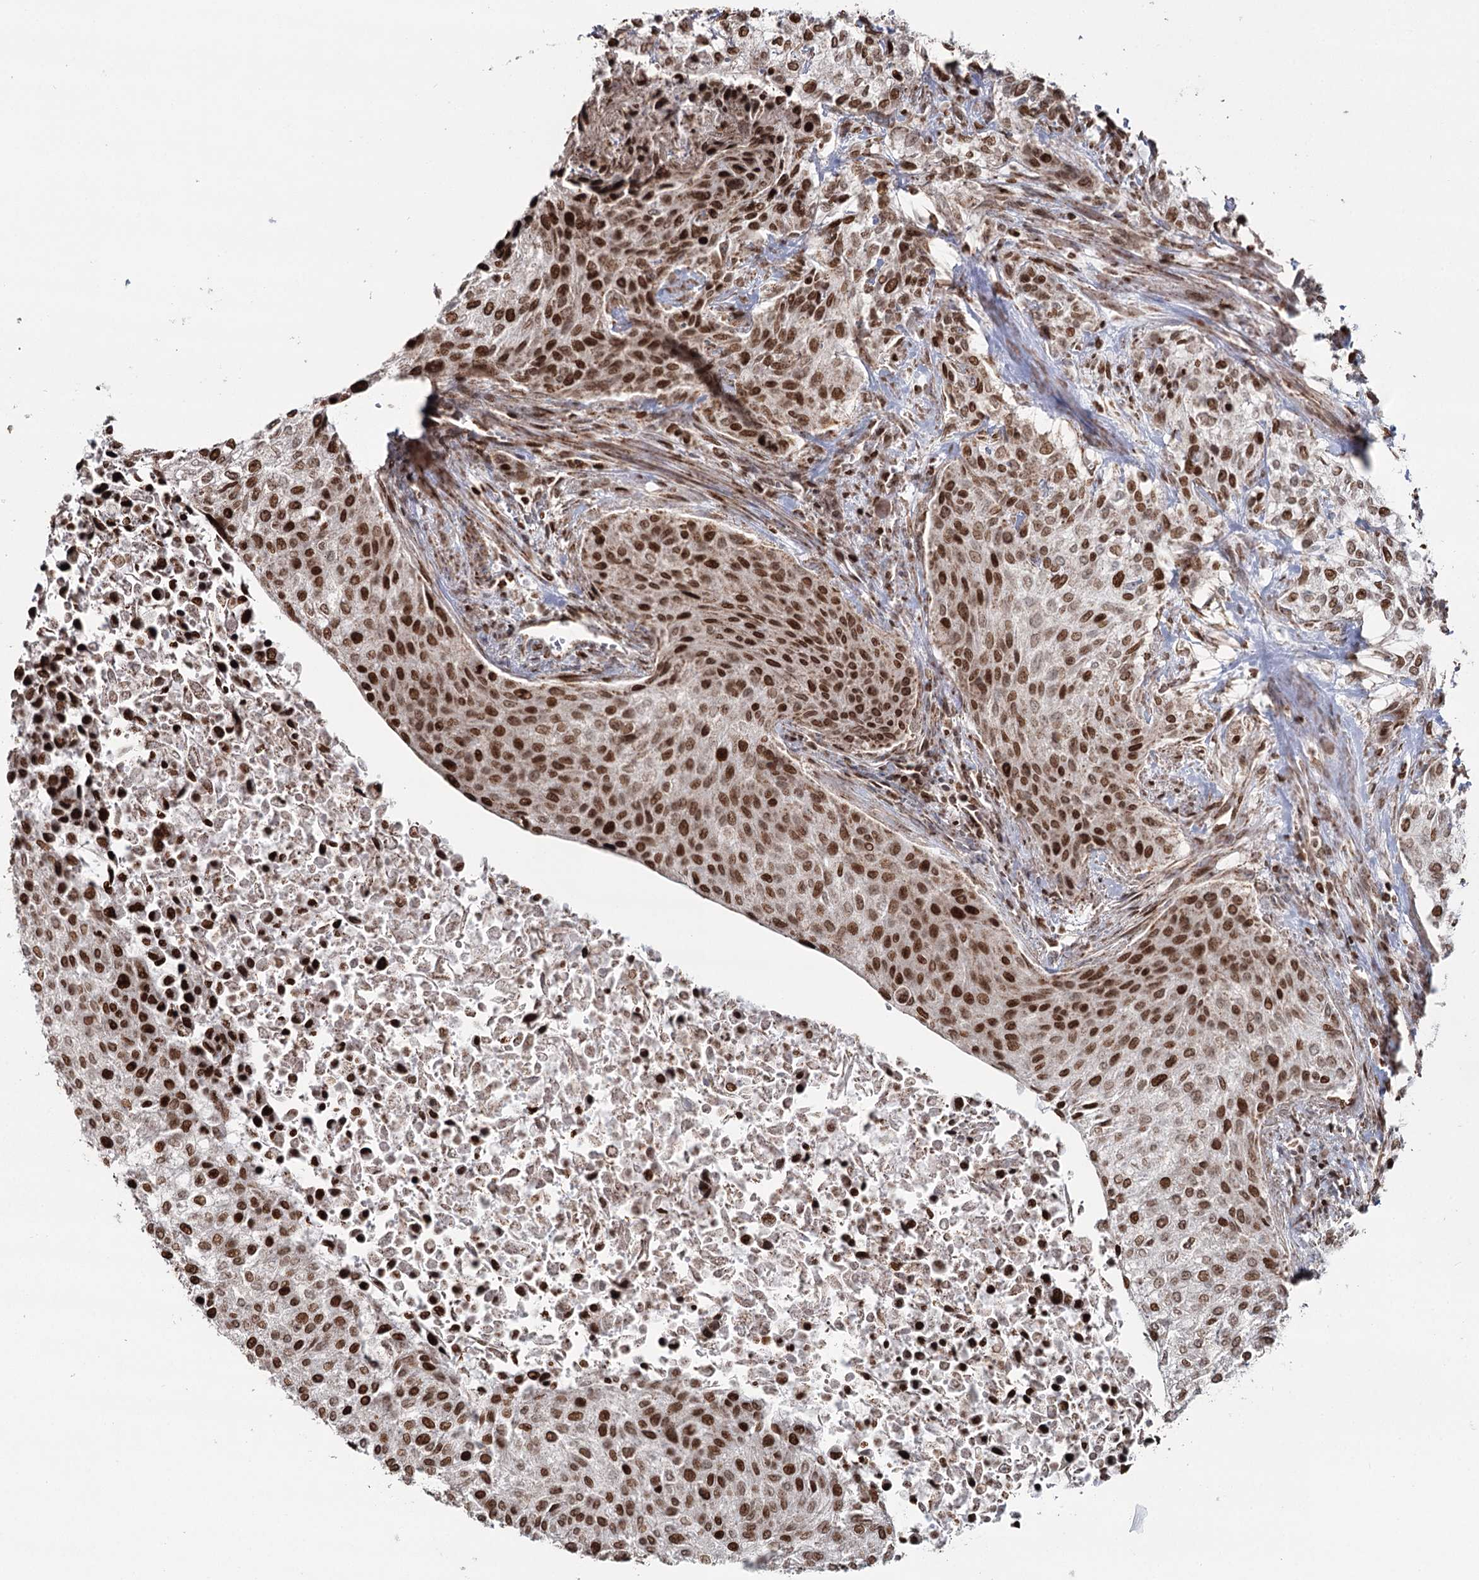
{"staining": {"intensity": "strong", "quantity": ">75%", "location": "nuclear"}, "tissue": "urothelial cancer", "cell_type": "Tumor cells", "image_type": "cancer", "snomed": [{"axis": "morphology", "description": "Normal tissue, NOS"}, {"axis": "morphology", "description": "Urothelial carcinoma, NOS"}, {"axis": "topography", "description": "Urinary bladder"}, {"axis": "topography", "description": "Peripheral nerve tissue"}], "caption": "Protein analysis of transitional cell carcinoma tissue reveals strong nuclear expression in approximately >75% of tumor cells.", "gene": "PDHX", "patient": {"sex": "male", "age": 35}}